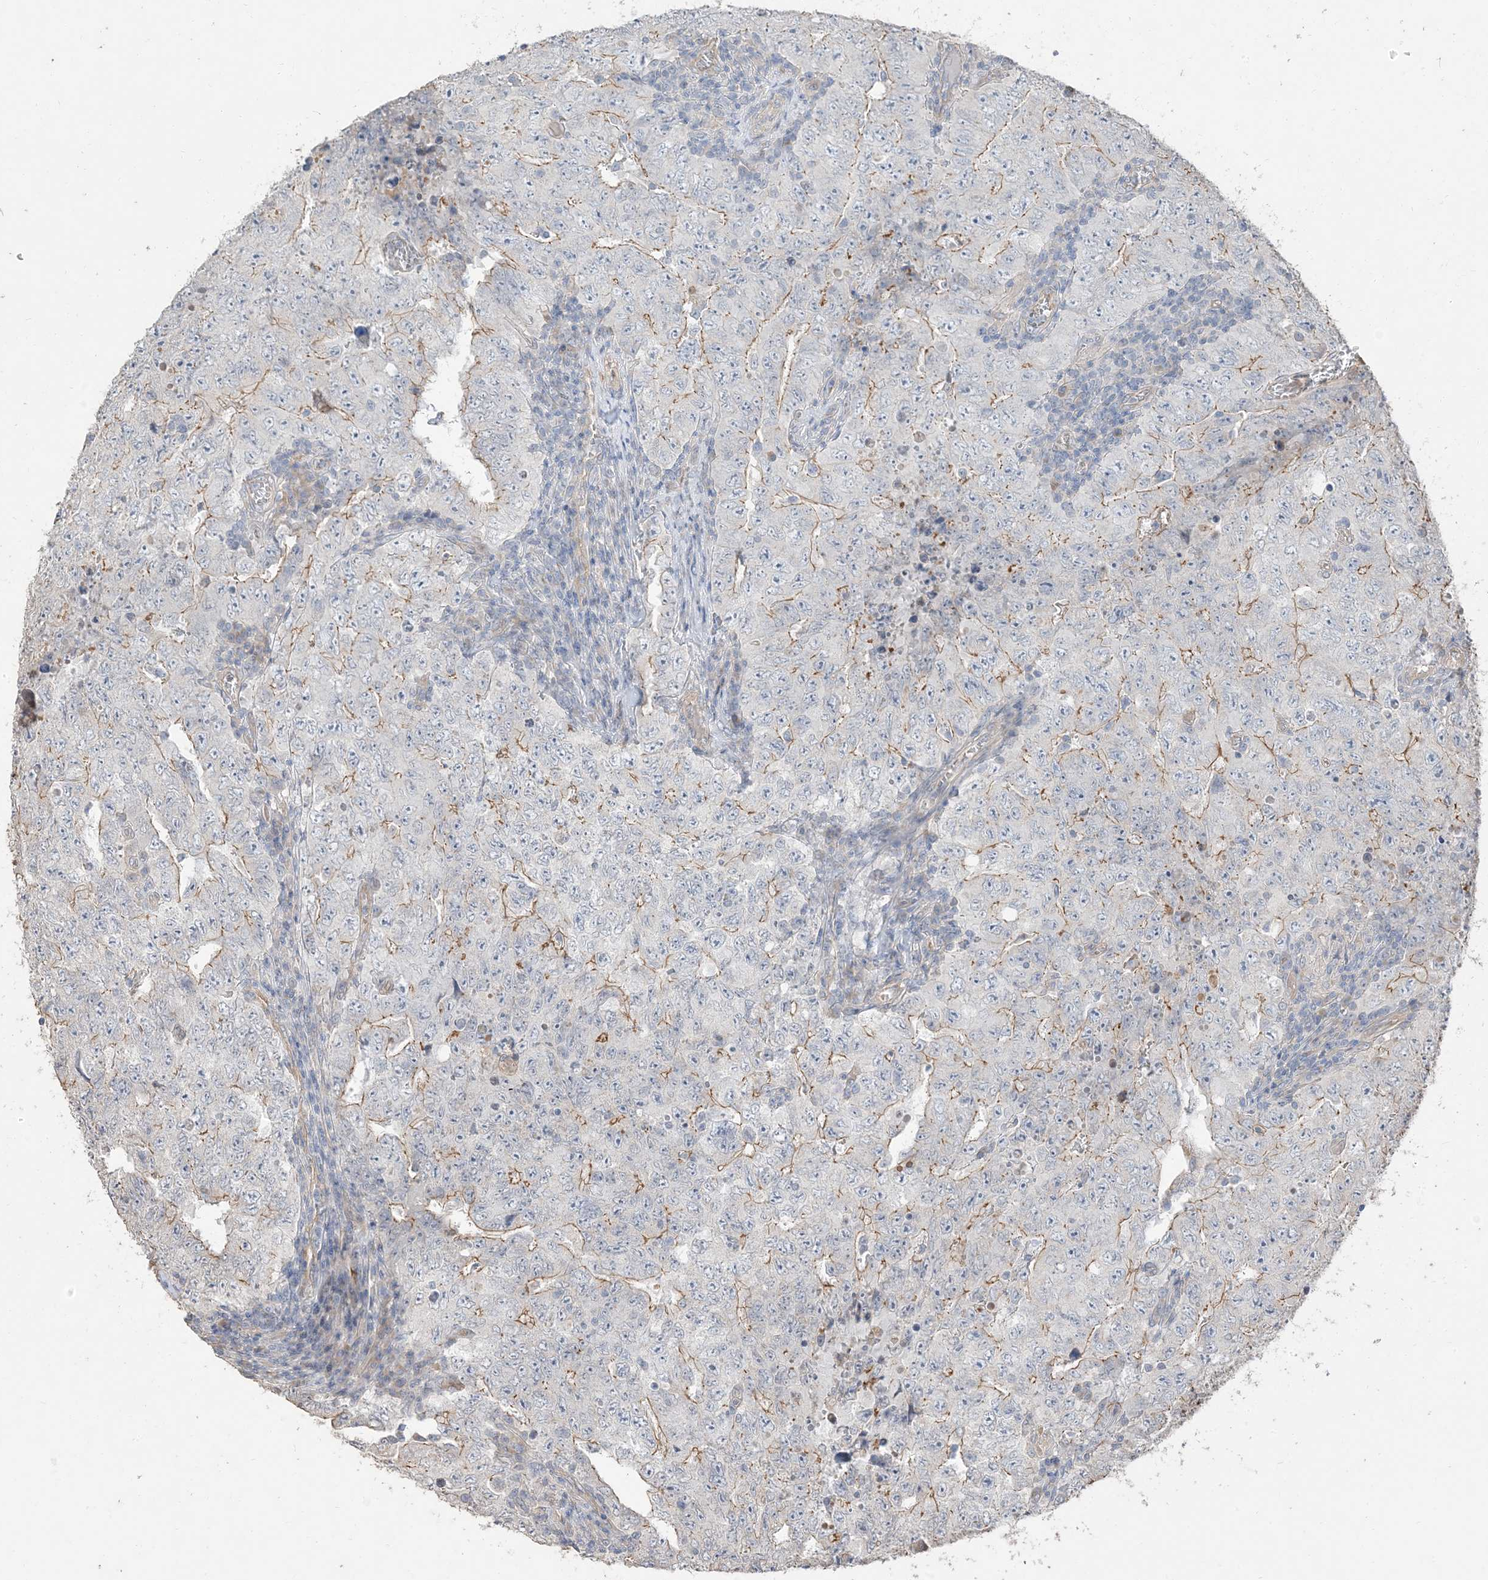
{"staining": {"intensity": "moderate", "quantity": "25%-75%", "location": "cytoplasmic/membranous"}, "tissue": "testis cancer", "cell_type": "Tumor cells", "image_type": "cancer", "snomed": [{"axis": "morphology", "description": "Carcinoma, Embryonal, NOS"}, {"axis": "topography", "description": "Testis"}], "caption": "Moderate cytoplasmic/membranous protein positivity is seen in about 25%-75% of tumor cells in testis embryonal carcinoma.", "gene": "RNF175", "patient": {"sex": "male", "age": 26}}